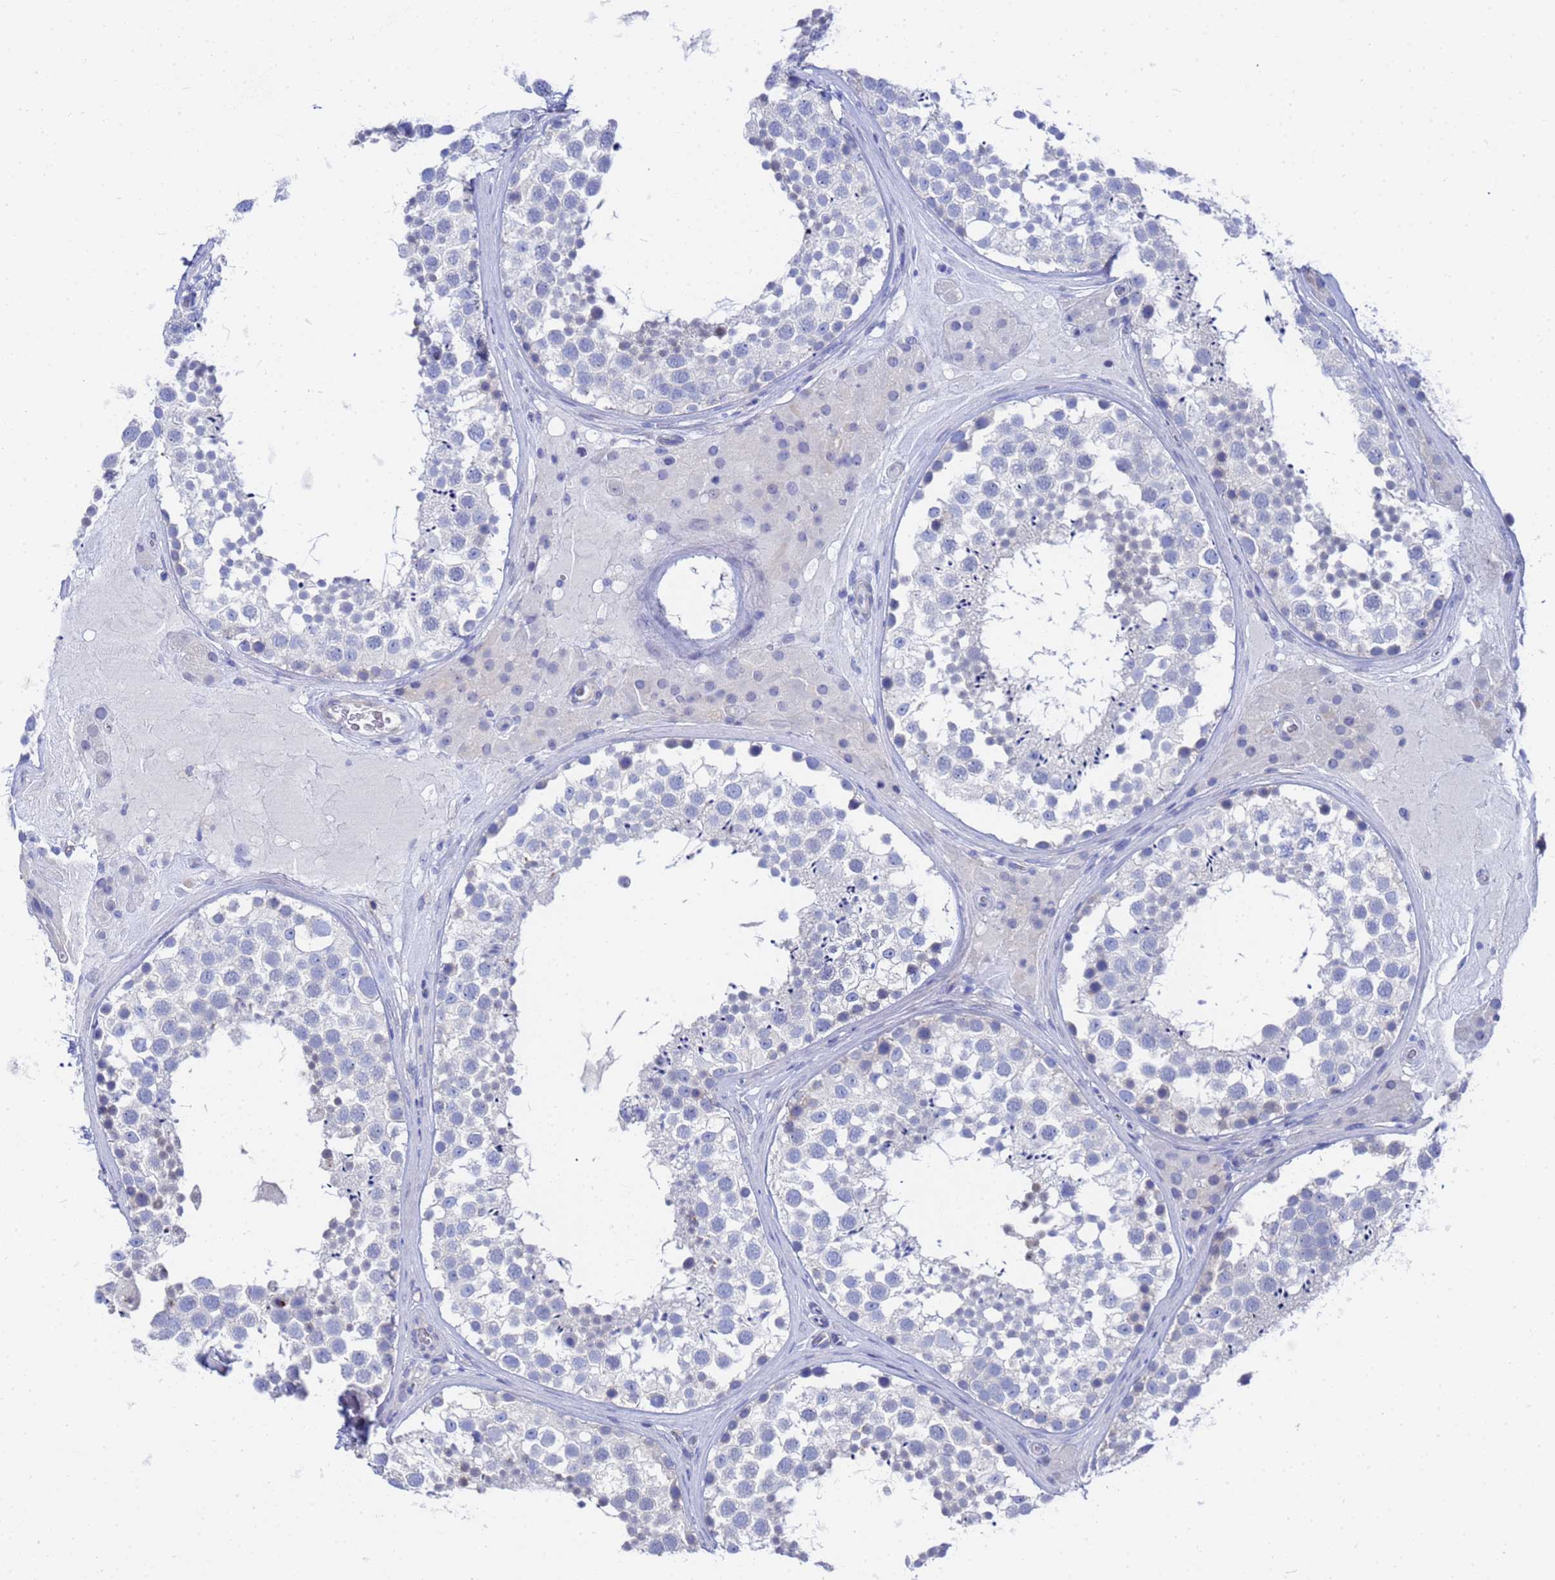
{"staining": {"intensity": "negative", "quantity": "none", "location": "none"}, "tissue": "testis", "cell_type": "Cells in seminiferous ducts", "image_type": "normal", "snomed": [{"axis": "morphology", "description": "Normal tissue, NOS"}, {"axis": "topography", "description": "Testis"}], "caption": "Cells in seminiferous ducts are negative for brown protein staining in normal testis. (Stains: DAB immunohistochemistry with hematoxylin counter stain, Microscopy: brightfield microscopy at high magnification).", "gene": "ZNF26", "patient": {"sex": "male", "age": 46}}